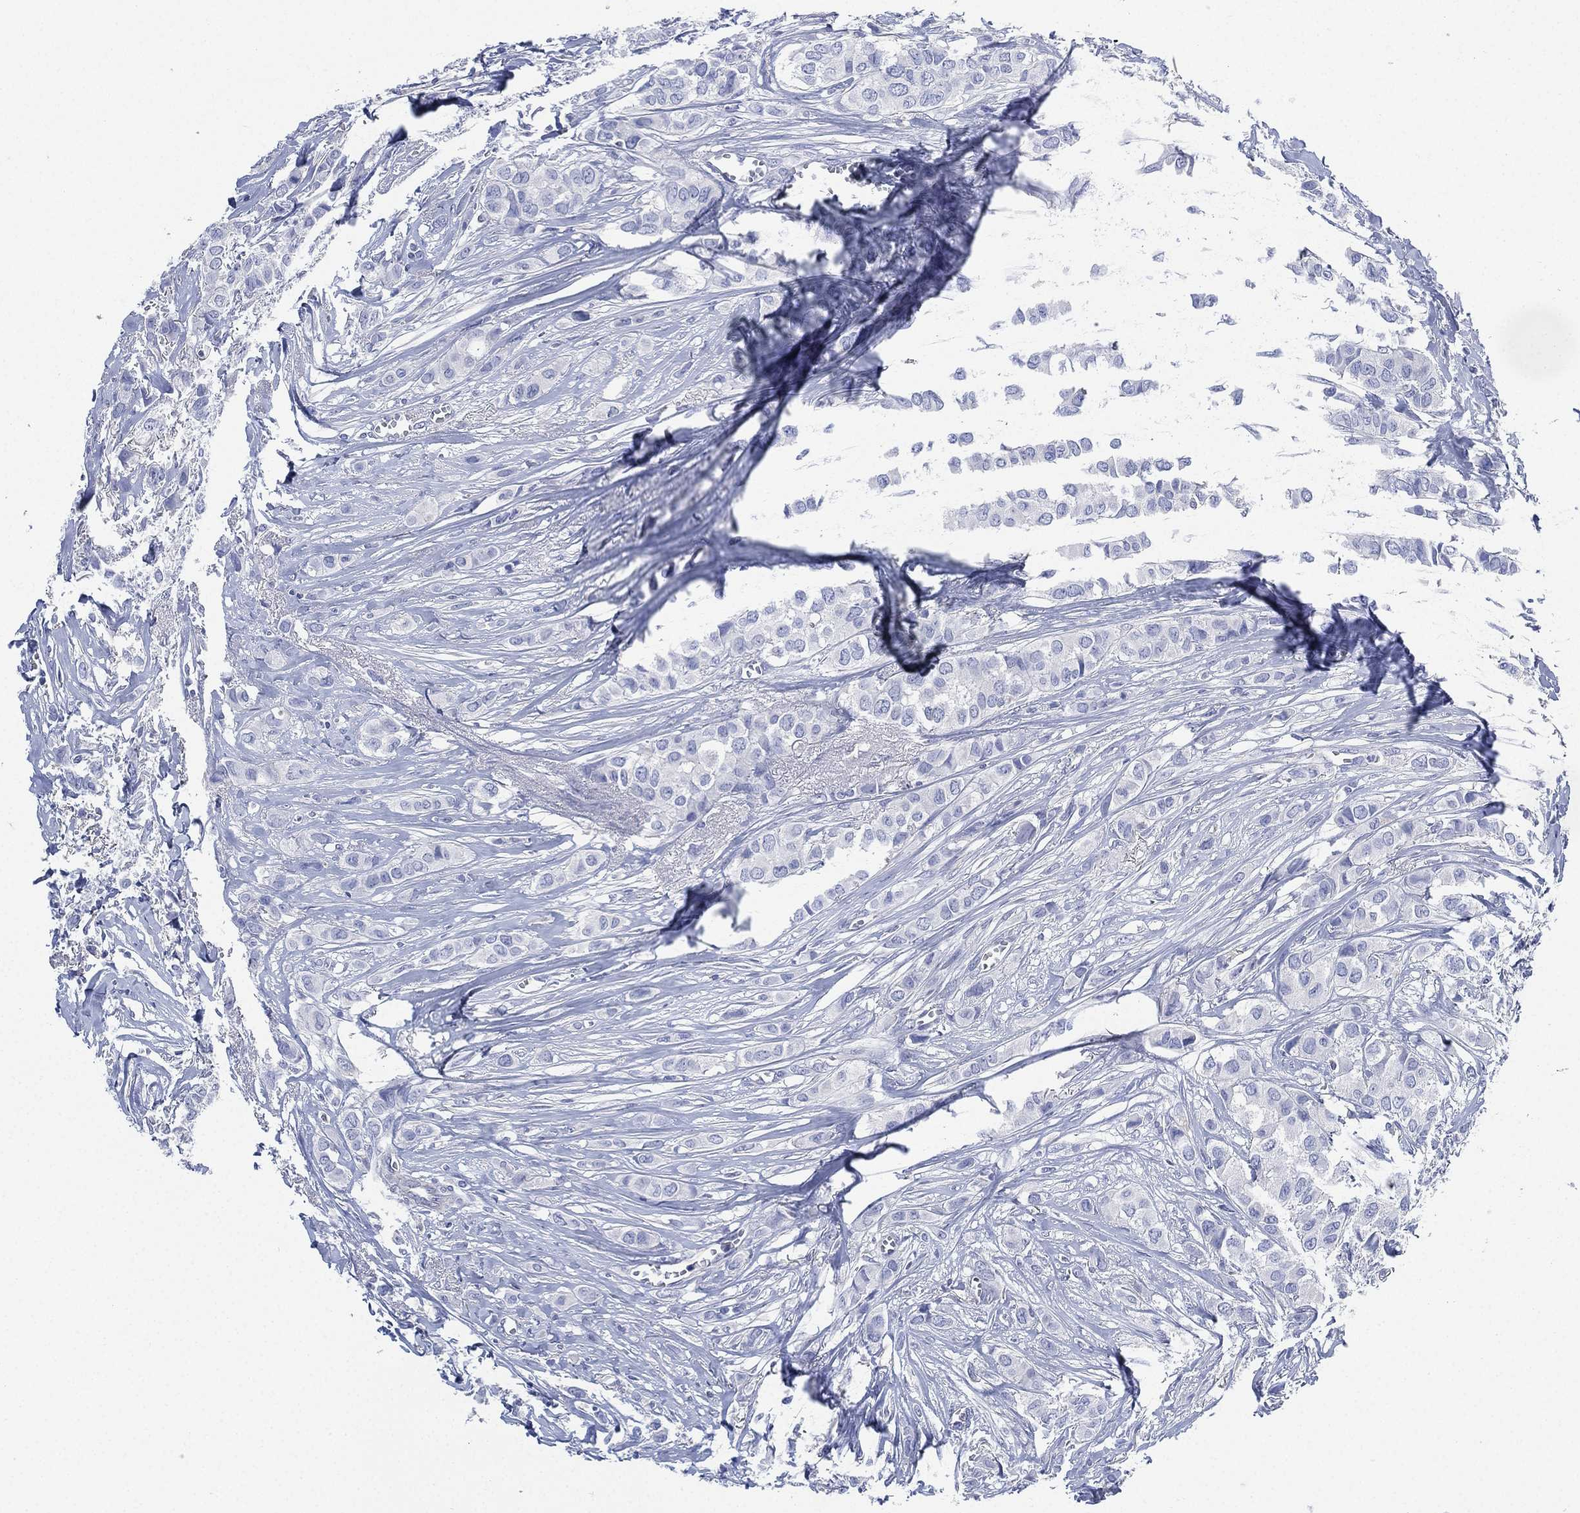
{"staining": {"intensity": "negative", "quantity": "none", "location": "none"}, "tissue": "breast cancer", "cell_type": "Tumor cells", "image_type": "cancer", "snomed": [{"axis": "morphology", "description": "Duct carcinoma"}, {"axis": "topography", "description": "Breast"}], "caption": "A photomicrograph of human breast cancer (invasive ductal carcinoma) is negative for staining in tumor cells. (Brightfield microscopy of DAB (3,3'-diaminobenzidine) immunohistochemistry at high magnification).", "gene": "CCDC70", "patient": {"sex": "female", "age": 85}}